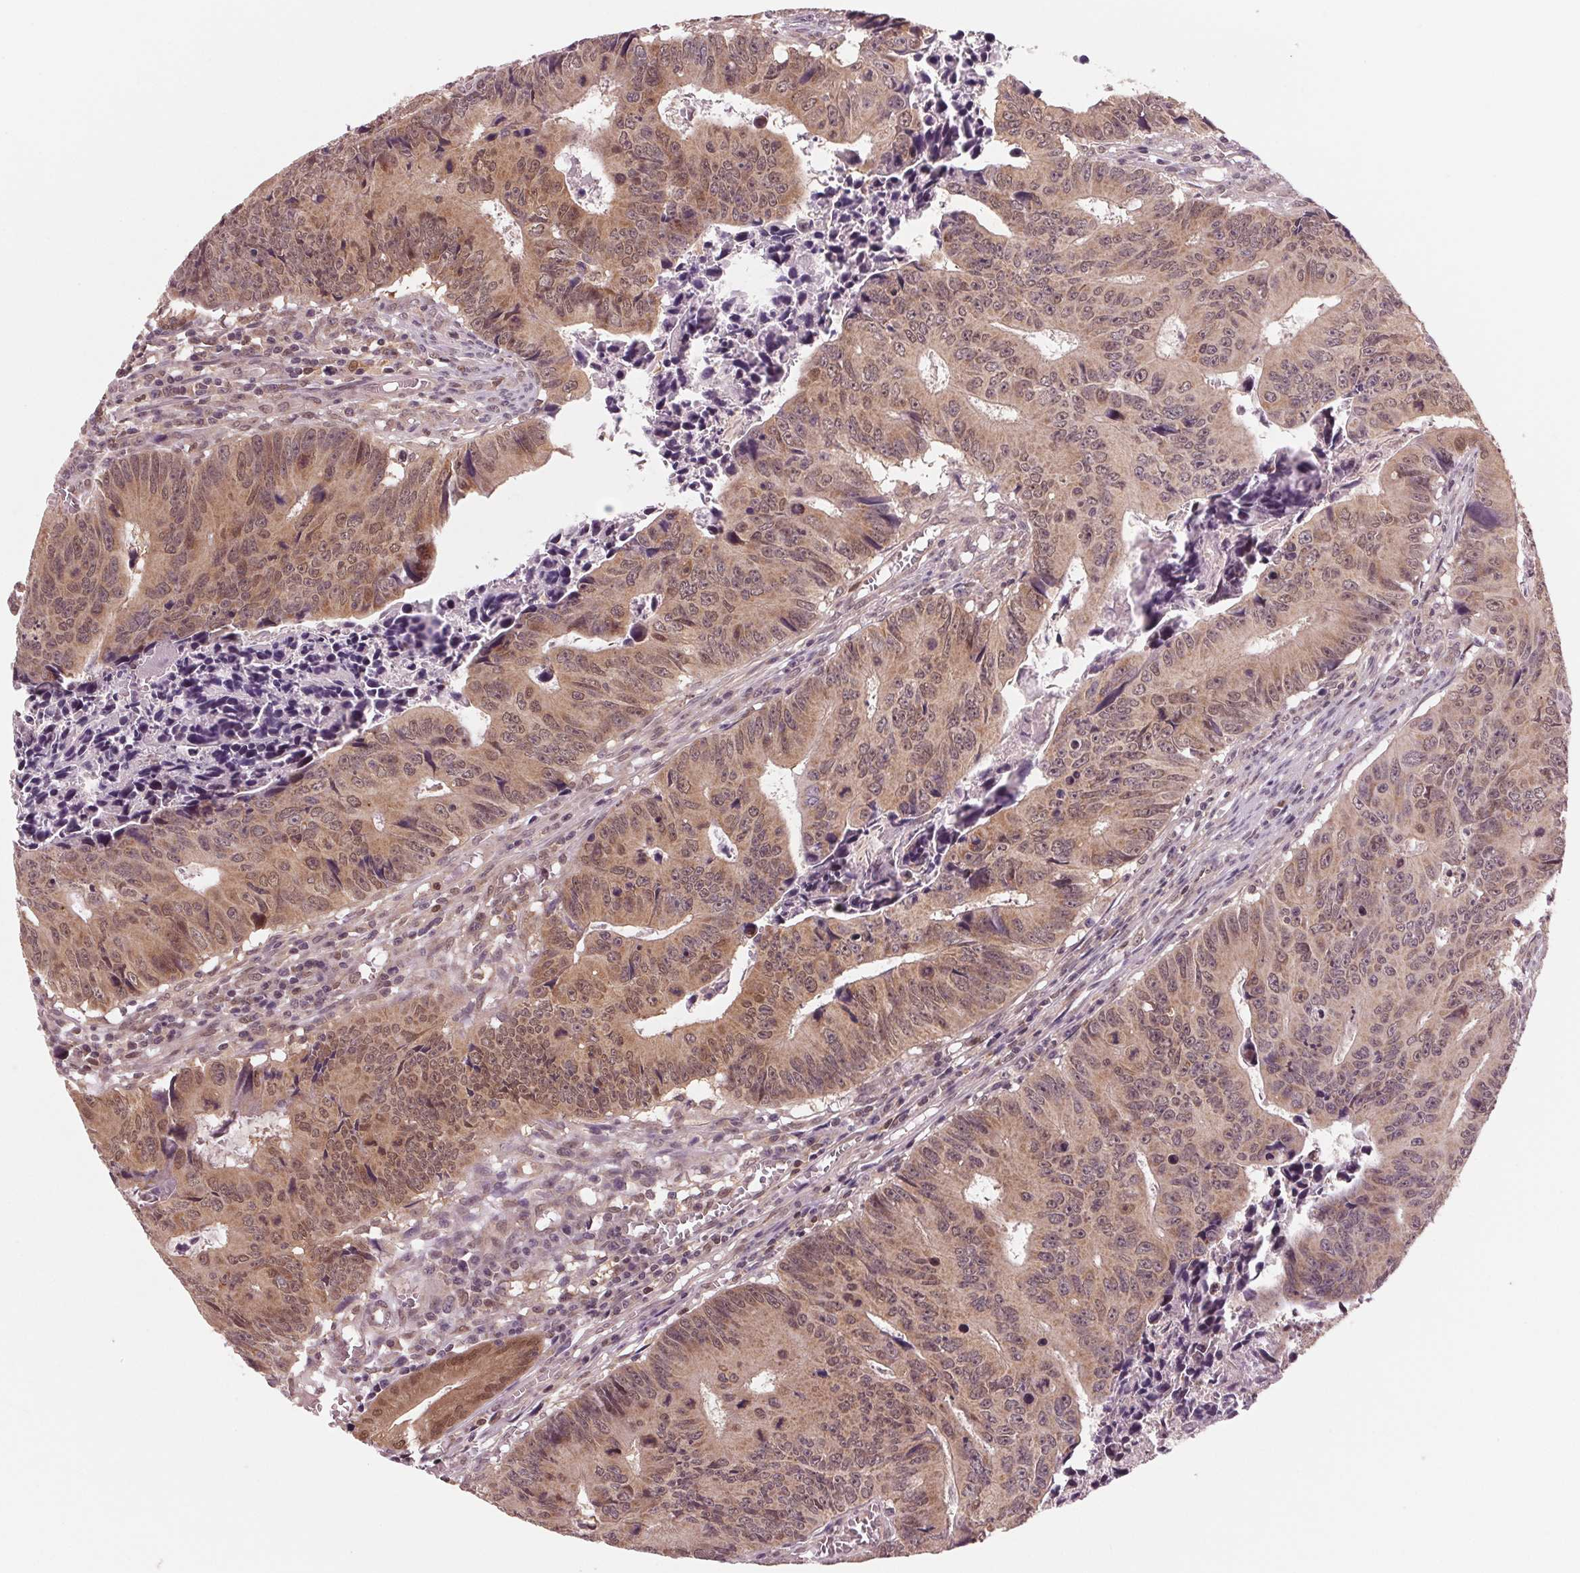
{"staining": {"intensity": "weak", "quantity": ">75%", "location": "cytoplasmic/membranous"}, "tissue": "colorectal cancer", "cell_type": "Tumor cells", "image_type": "cancer", "snomed": [{"axis": "morphology", "description": "Adenocarcinoma, NOS"}, {"axis": "topography", "description": "Colon"}], "caption": "Protein staining of colorectal cancer (adenocarcinoma) tissue displays weak cytoplasmic/membranous expression in approximately >75% of tumor cells.", "gene": "STAT3", "patient": {"sex": "female", "age": 87}}